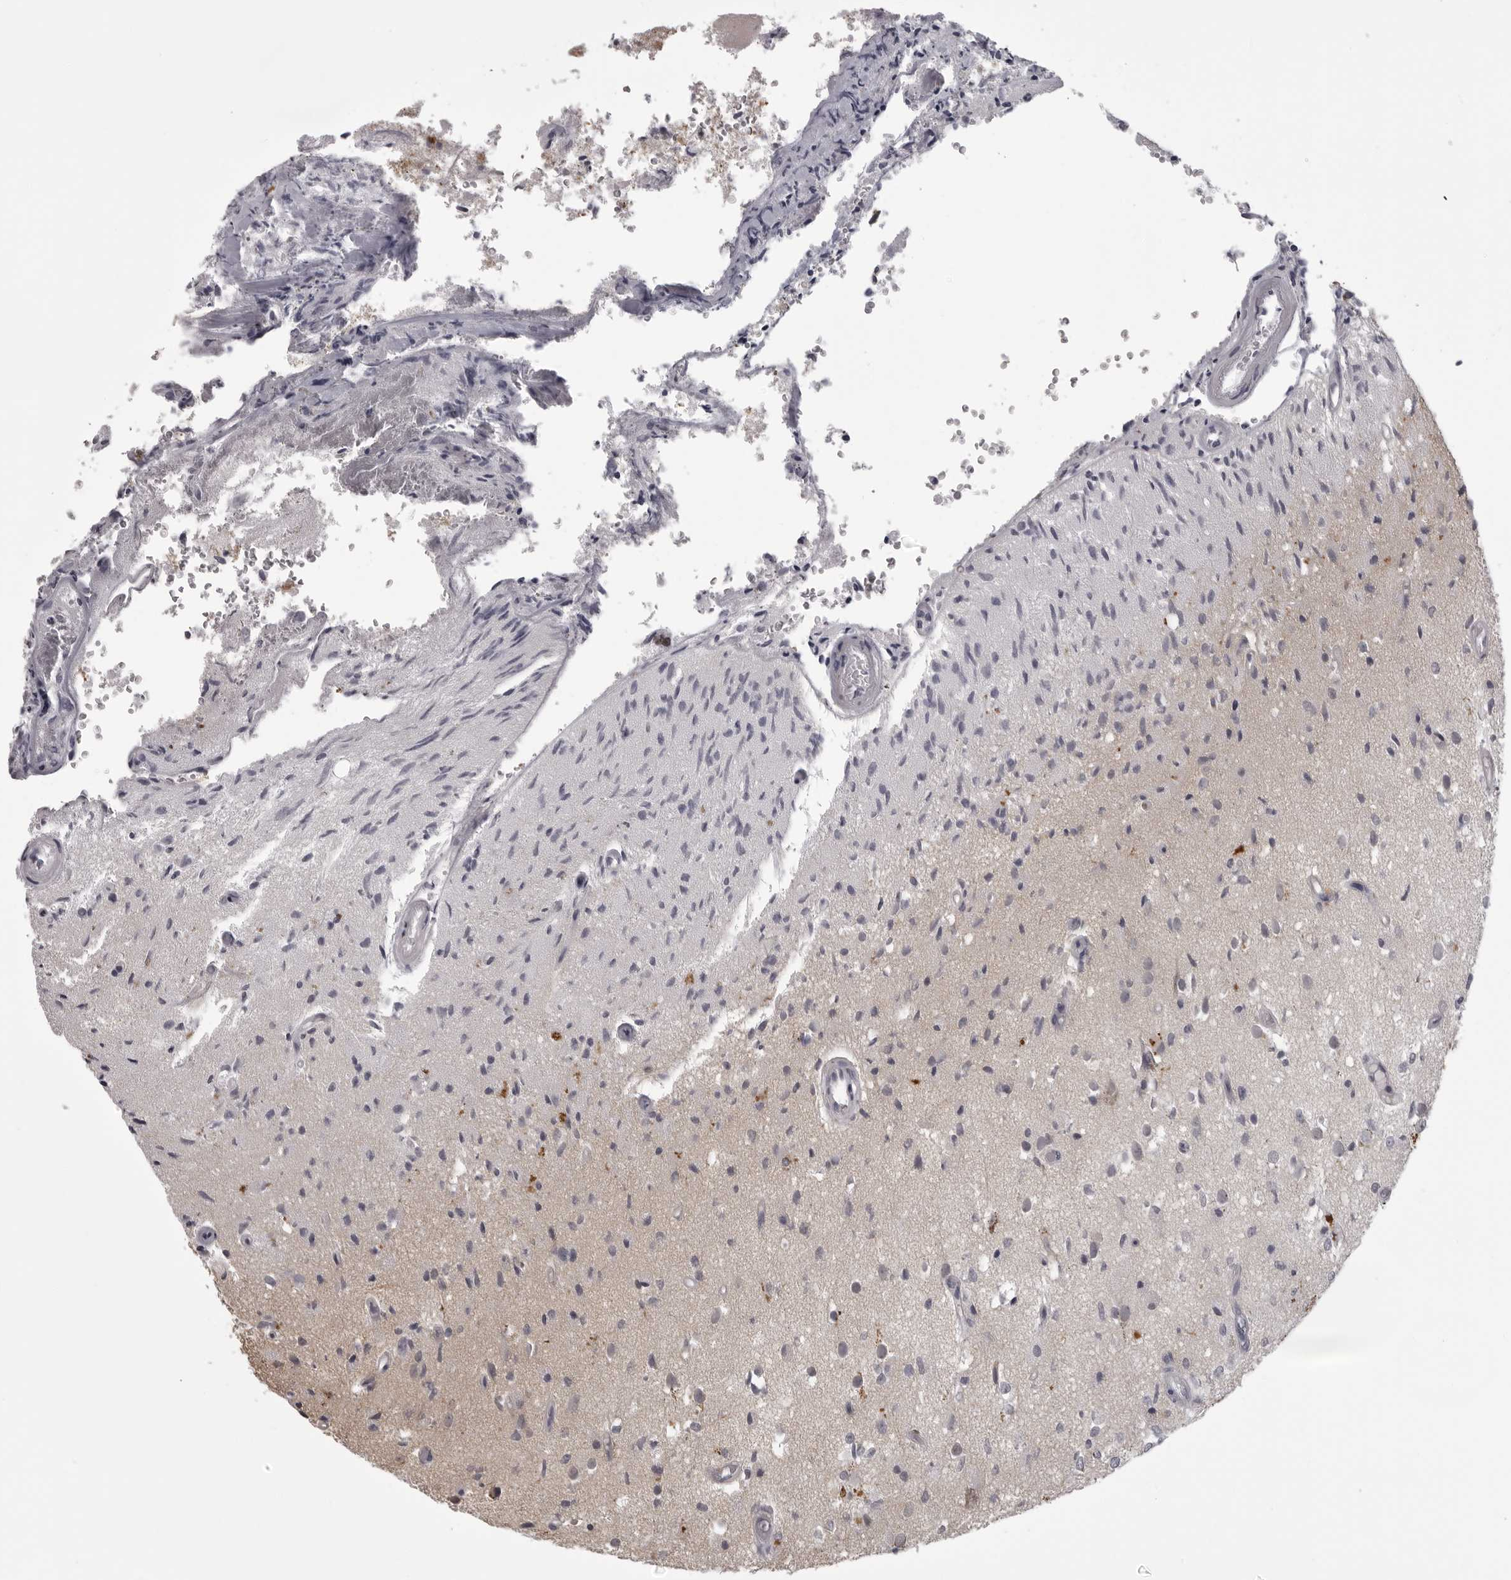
{"staining": {"intensity": "negative", "quantity": "none", "location": "none"}, "tissue": "glioma", "cell_type": "Tumor cells", "image_type": "cancer", "snomed": [{"axis": "morphology", "description": "Normal tissue, NOS"}, {"axis": "morphology", "description": "Glioma, malignant, High grade"}, {"axis": "topography", "description": "Cerebral cortex"}], "caption": "The histopathology image reveals no significant expression in tumor cells of high-grade glioma (malignant).", "gene": "EPHA10", "patient": {"sex": "male", "age": 77}}